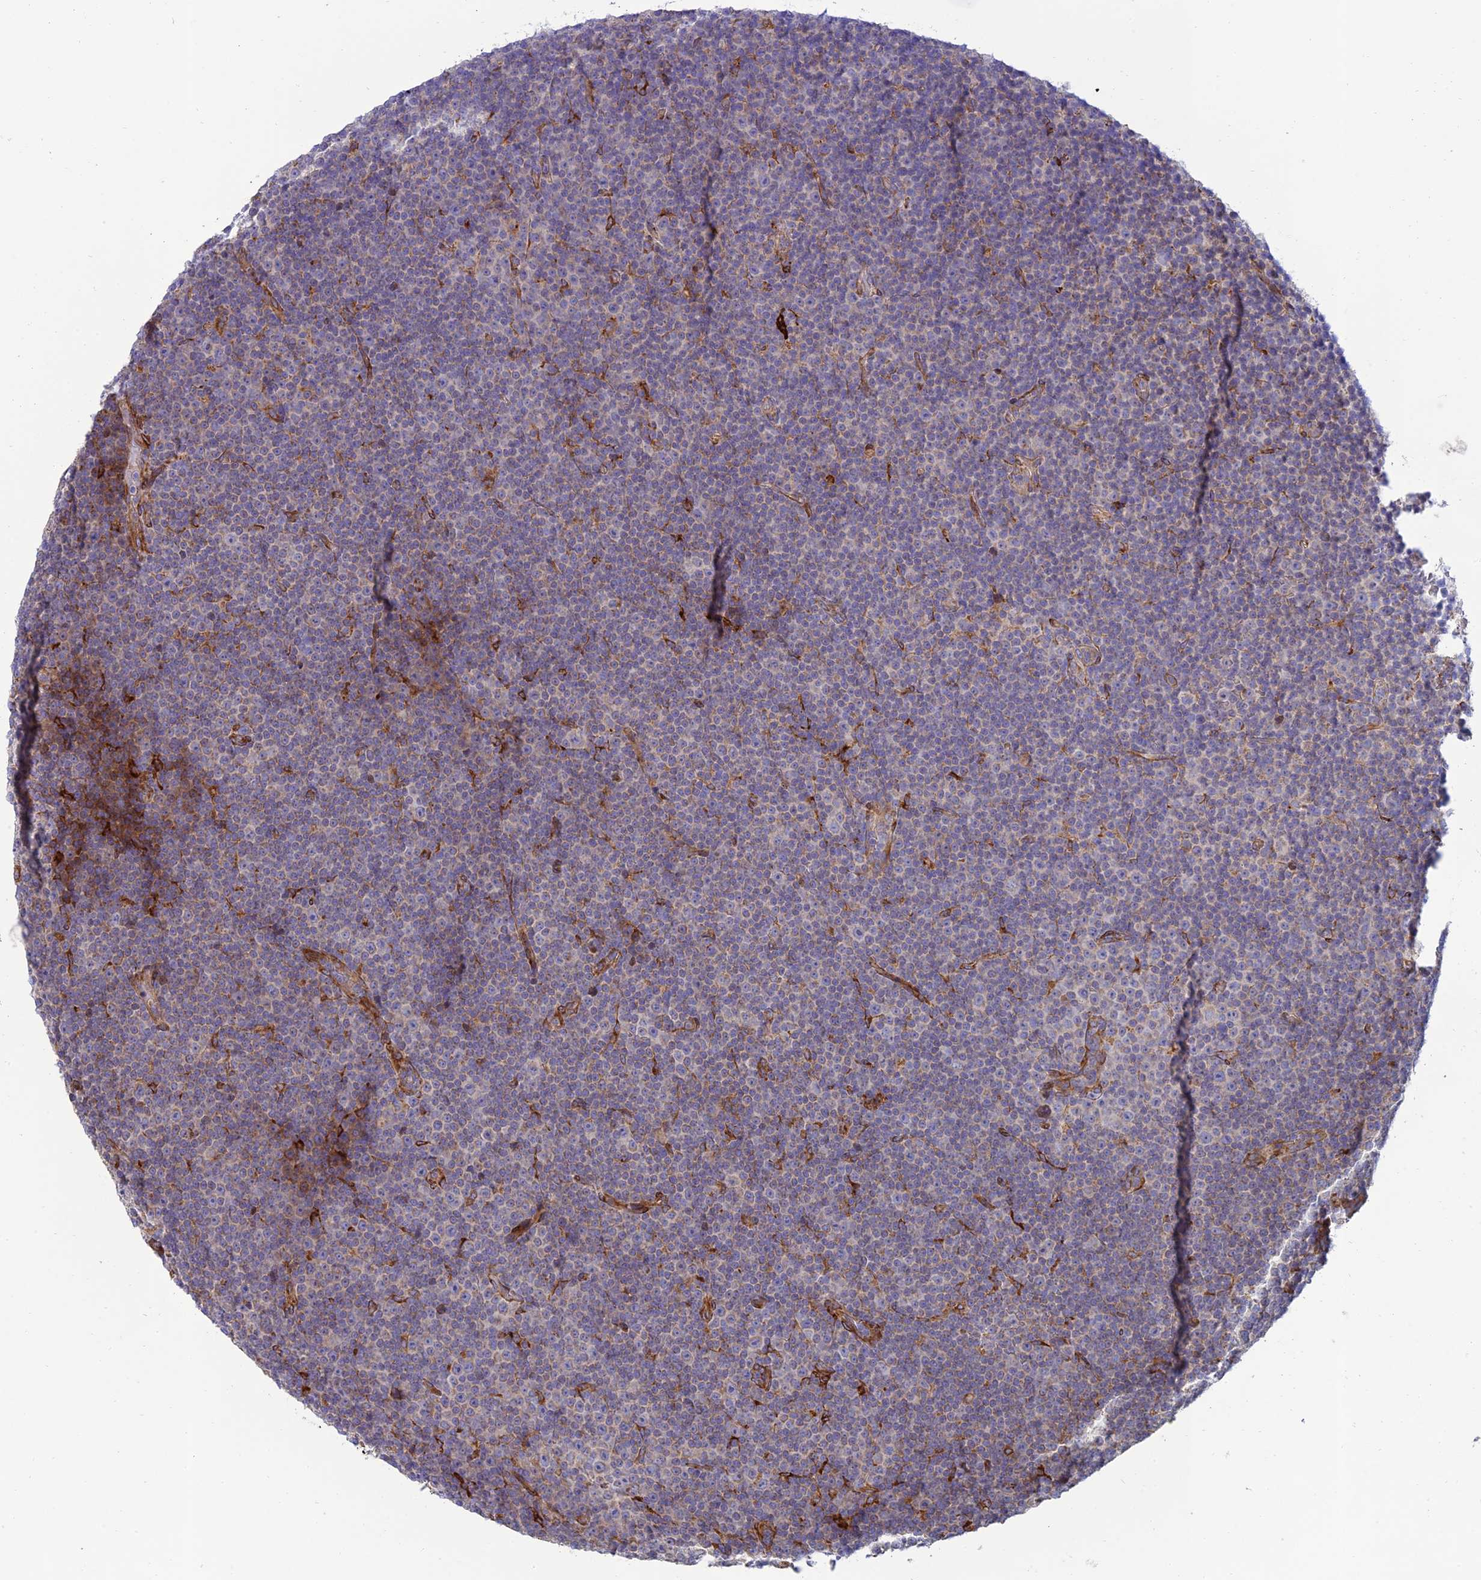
{"staining": {"intensity": "negative", "quantity": "none", "location": "none"}, "tissue": "lymphoma", "cell_type": "Tumor cells", "image_type": "cancer", "snomed": [{"axis": "morphology", "description": "Malignant lymphoma, non-Hodgkin's type, Low grade"}, {"axis": "topography", "description": "Lymph node"}], "caption": "Lymphoma was stained to show a protein in brown. There is no significant staining in tumor cells.", "gene": "RCN3", "patient": {"sex": "female", "age": 67}}